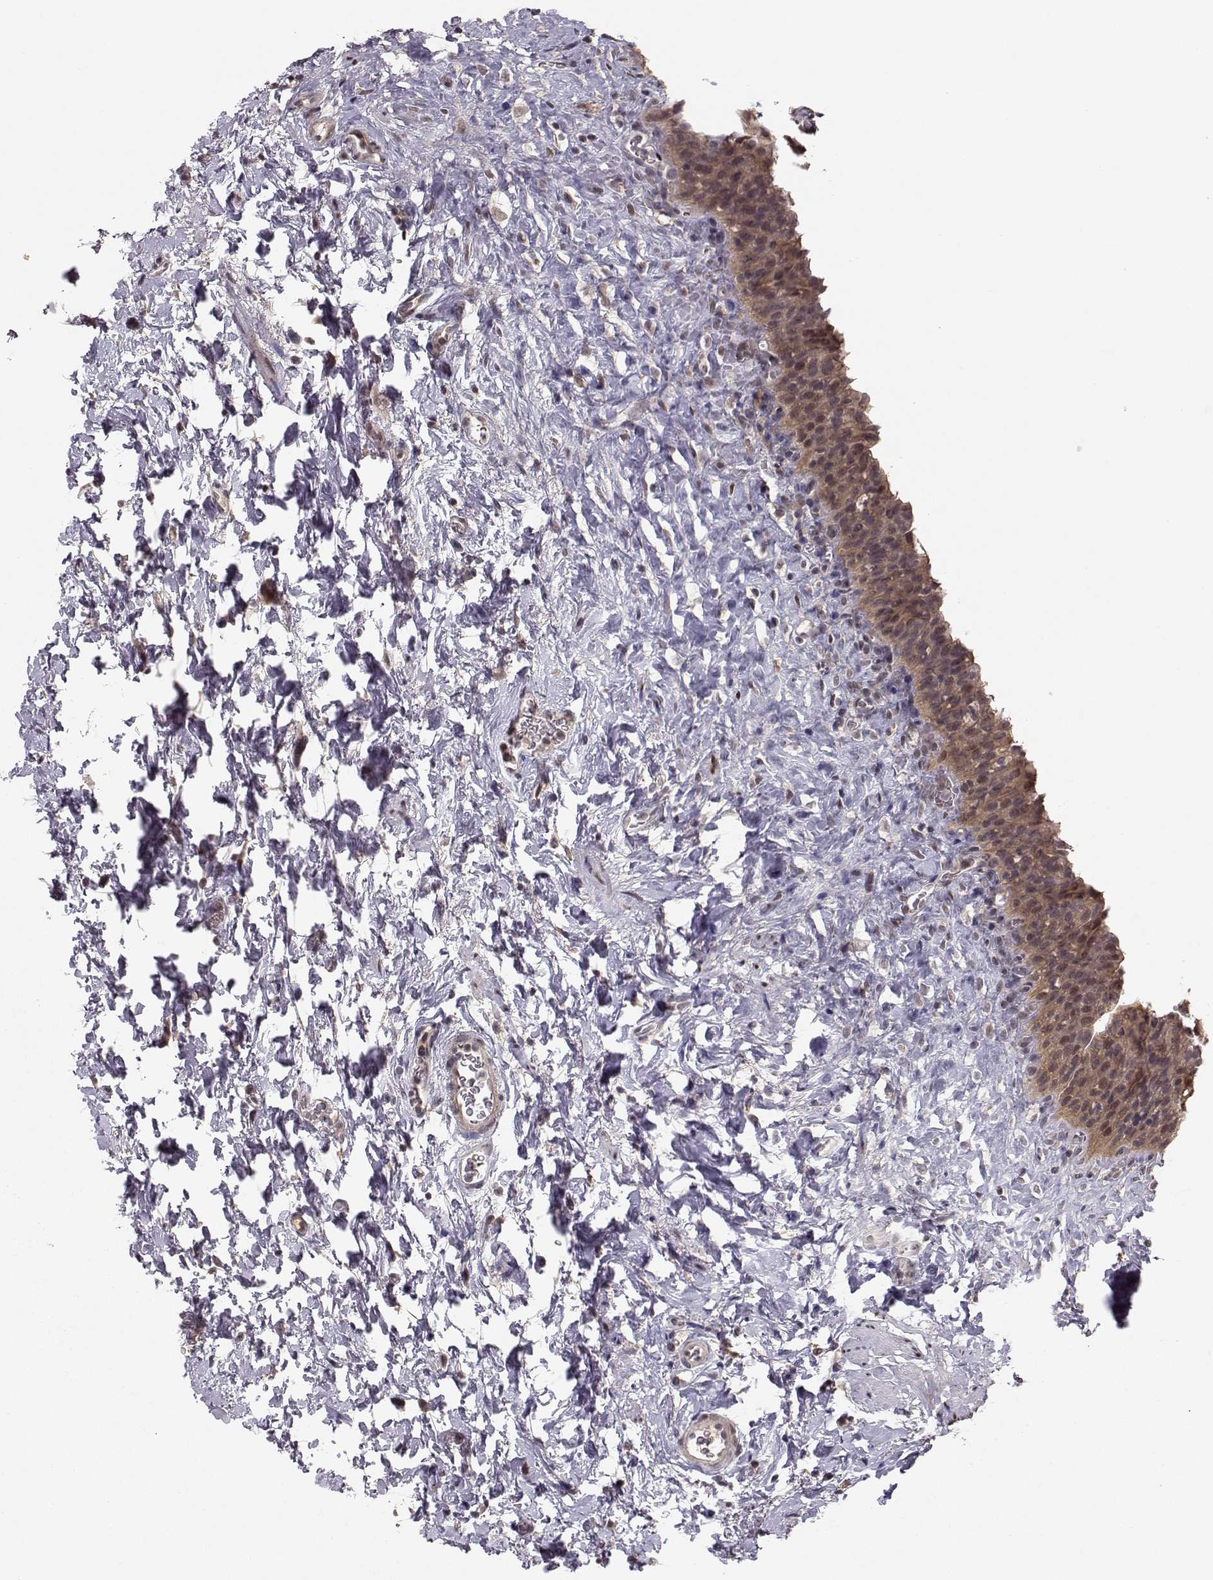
{"staining": {"intensity": "moderate", "quantity": ">75%", "location": "cytoplasmic/membranous"}, "tissue": "urinary bladder", "cell_type": "Urothelial cells", "image_type": "normal", "snomed": [{"axis": "morphology", "description": "Normal tissue, NOS"}, {"axis": "topography", "description": "Urinary bladder"}], "caption": "The immunohistochemical stain highlights moderate cytoplasmic/membranous positivity in urothelial cells of normal urinary bladder.", "gene": "PLEKHG3", "patient": {"sex": "male", "age": 76}}